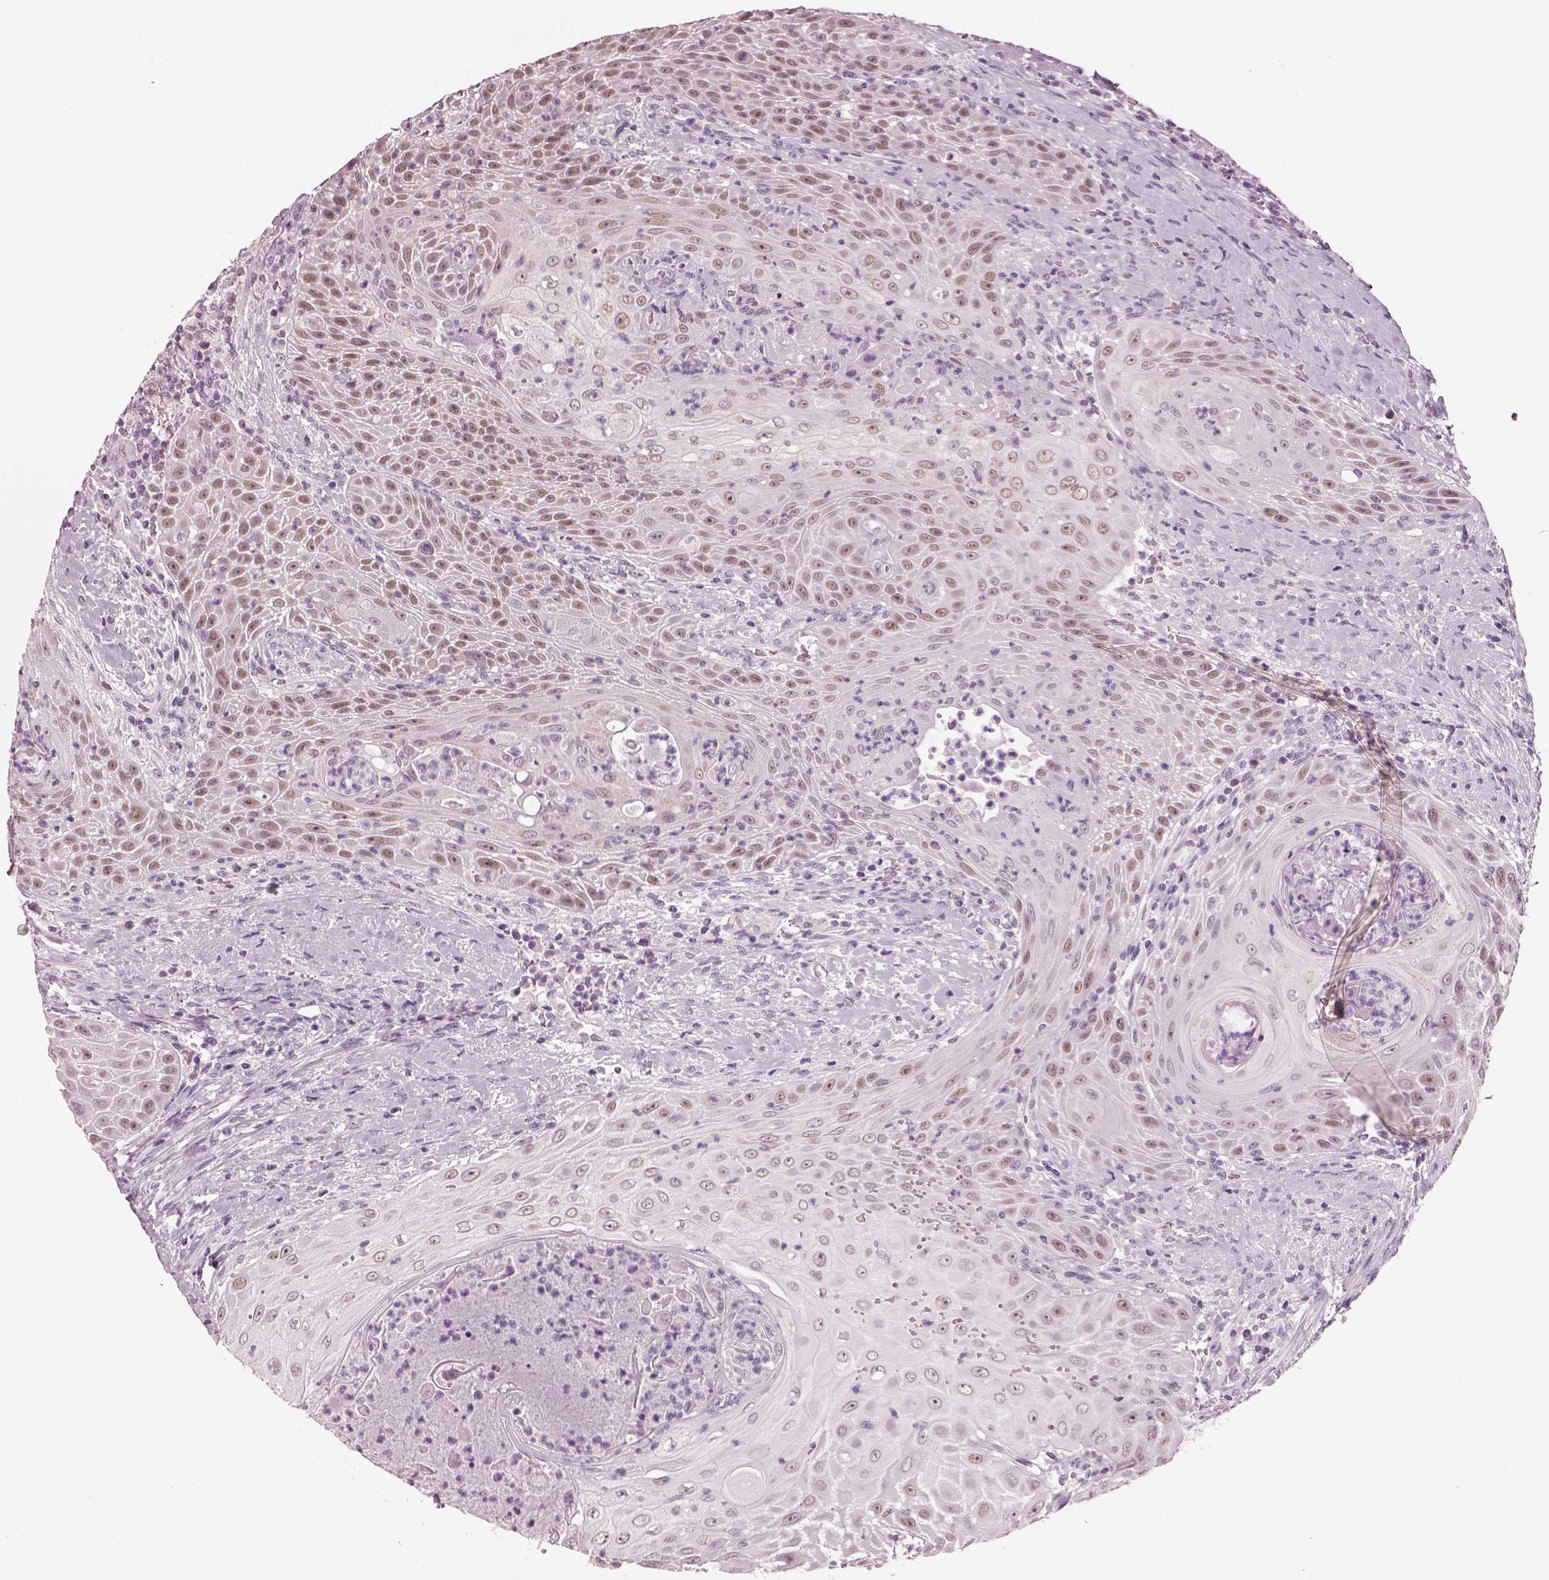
{"staining": {"intensity": "moderate", "quantity": ">75%", "location": "nuclear"}, "tissue": "head and neck cancer", "cell_type": "Tumor cells", "image_type": "cancer", "snomed": [{"axis": "morphology", "description": "Squamous cell carcinoma, NOS"}, {"axis": "topography", "description": "Head-Neck"}], "caption": "High-magnification brightfield microscopy of squamous cell carcinoma (head and neck) stained with DAB (brown) and counterstained with hematoxylin (blue). tumor cells exhibit moderate nuclear positivity is appreciated in about>75% of cells.", "gene": "ELSPBP1", "patient": {"sex": "male", "age": 69}}